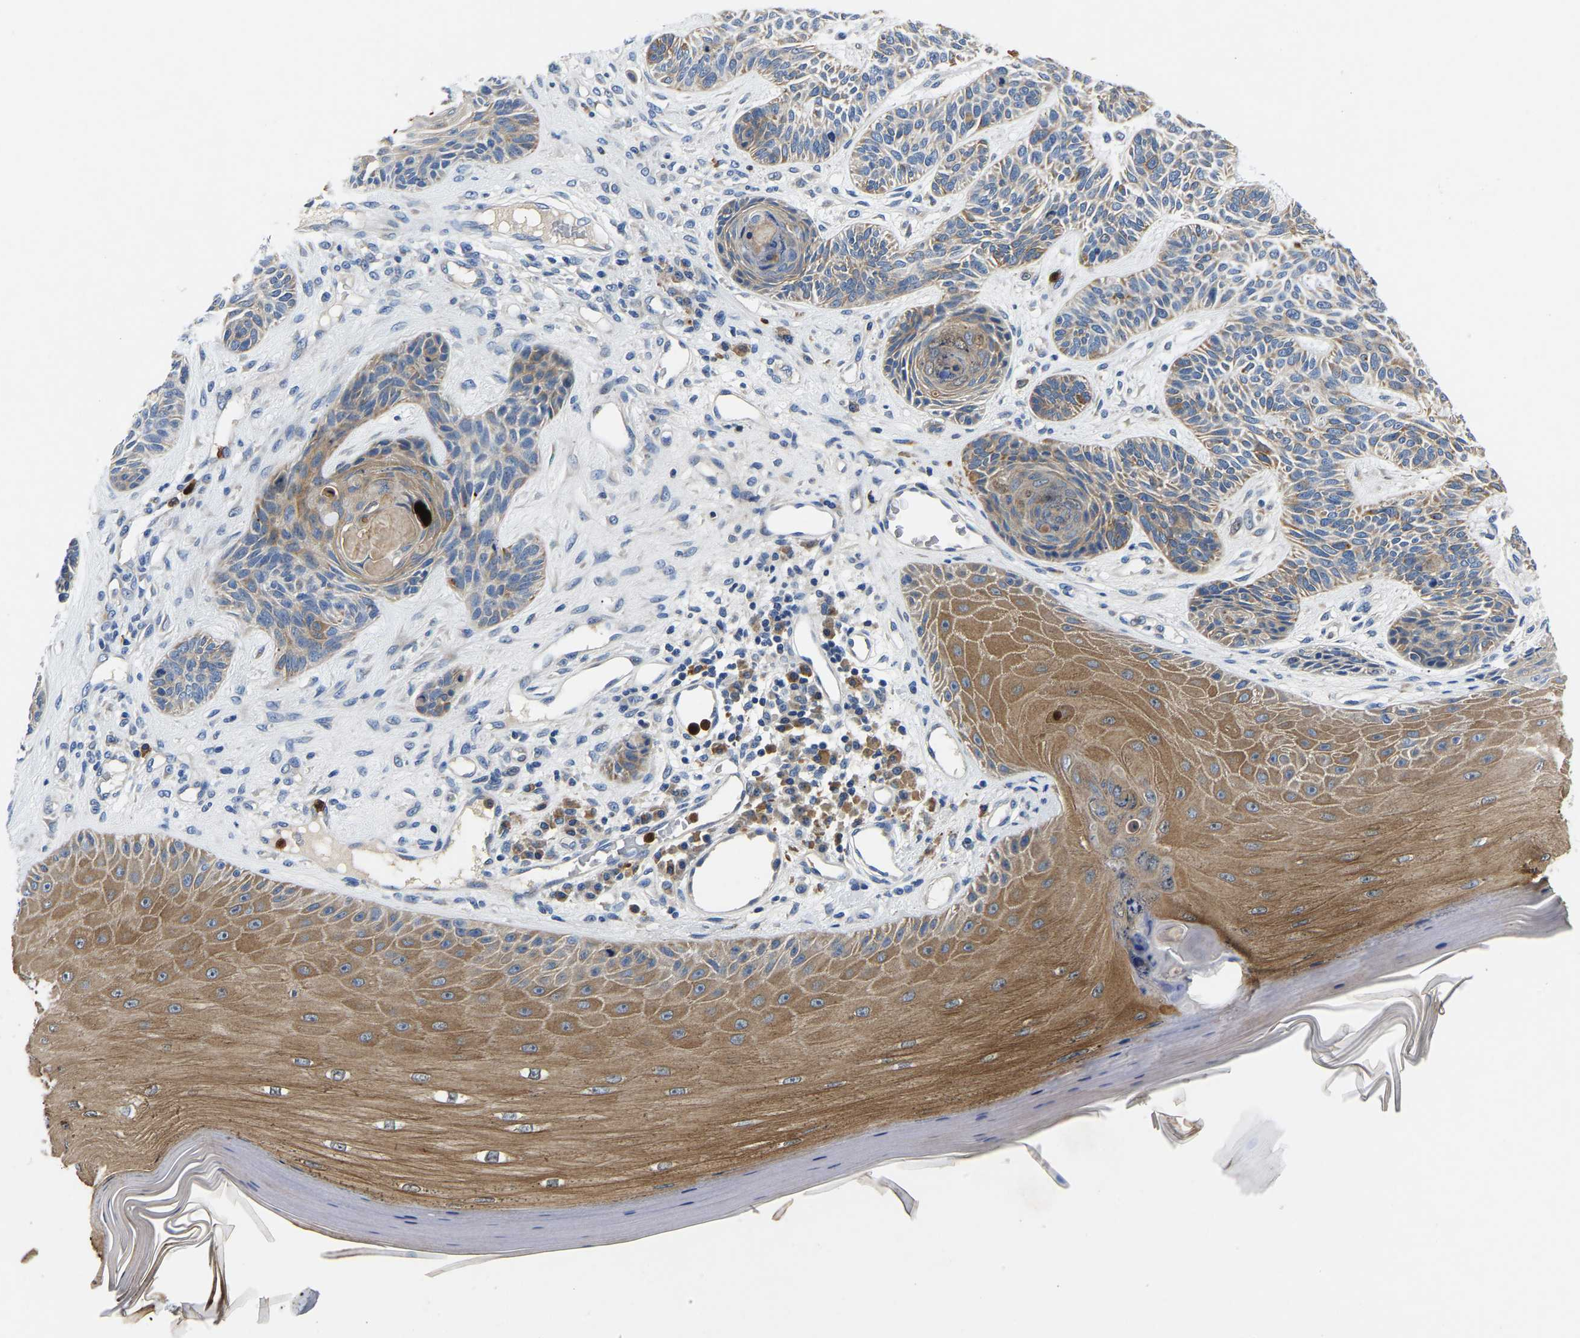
{"staining": {"intensity": "weak", "quantity": "25%-75%", "location": "cytoplasmic/membranous"}, "tissue": "skin cancer", "cell_type": "Tumor cells", "image_type": "cancer", "snomed": [{"axis": "morphology", "description": "Basal cell carcinoma"}, {"axis": "topography", "description": "Skin"}], "caption": "A brown stain shows weak cytoplasmic/membranous expression of a protein in skin basal cell carcinoma tumor cells.", "gene": "TOR1B", "patient": {"sex": "male", "age": 55}}